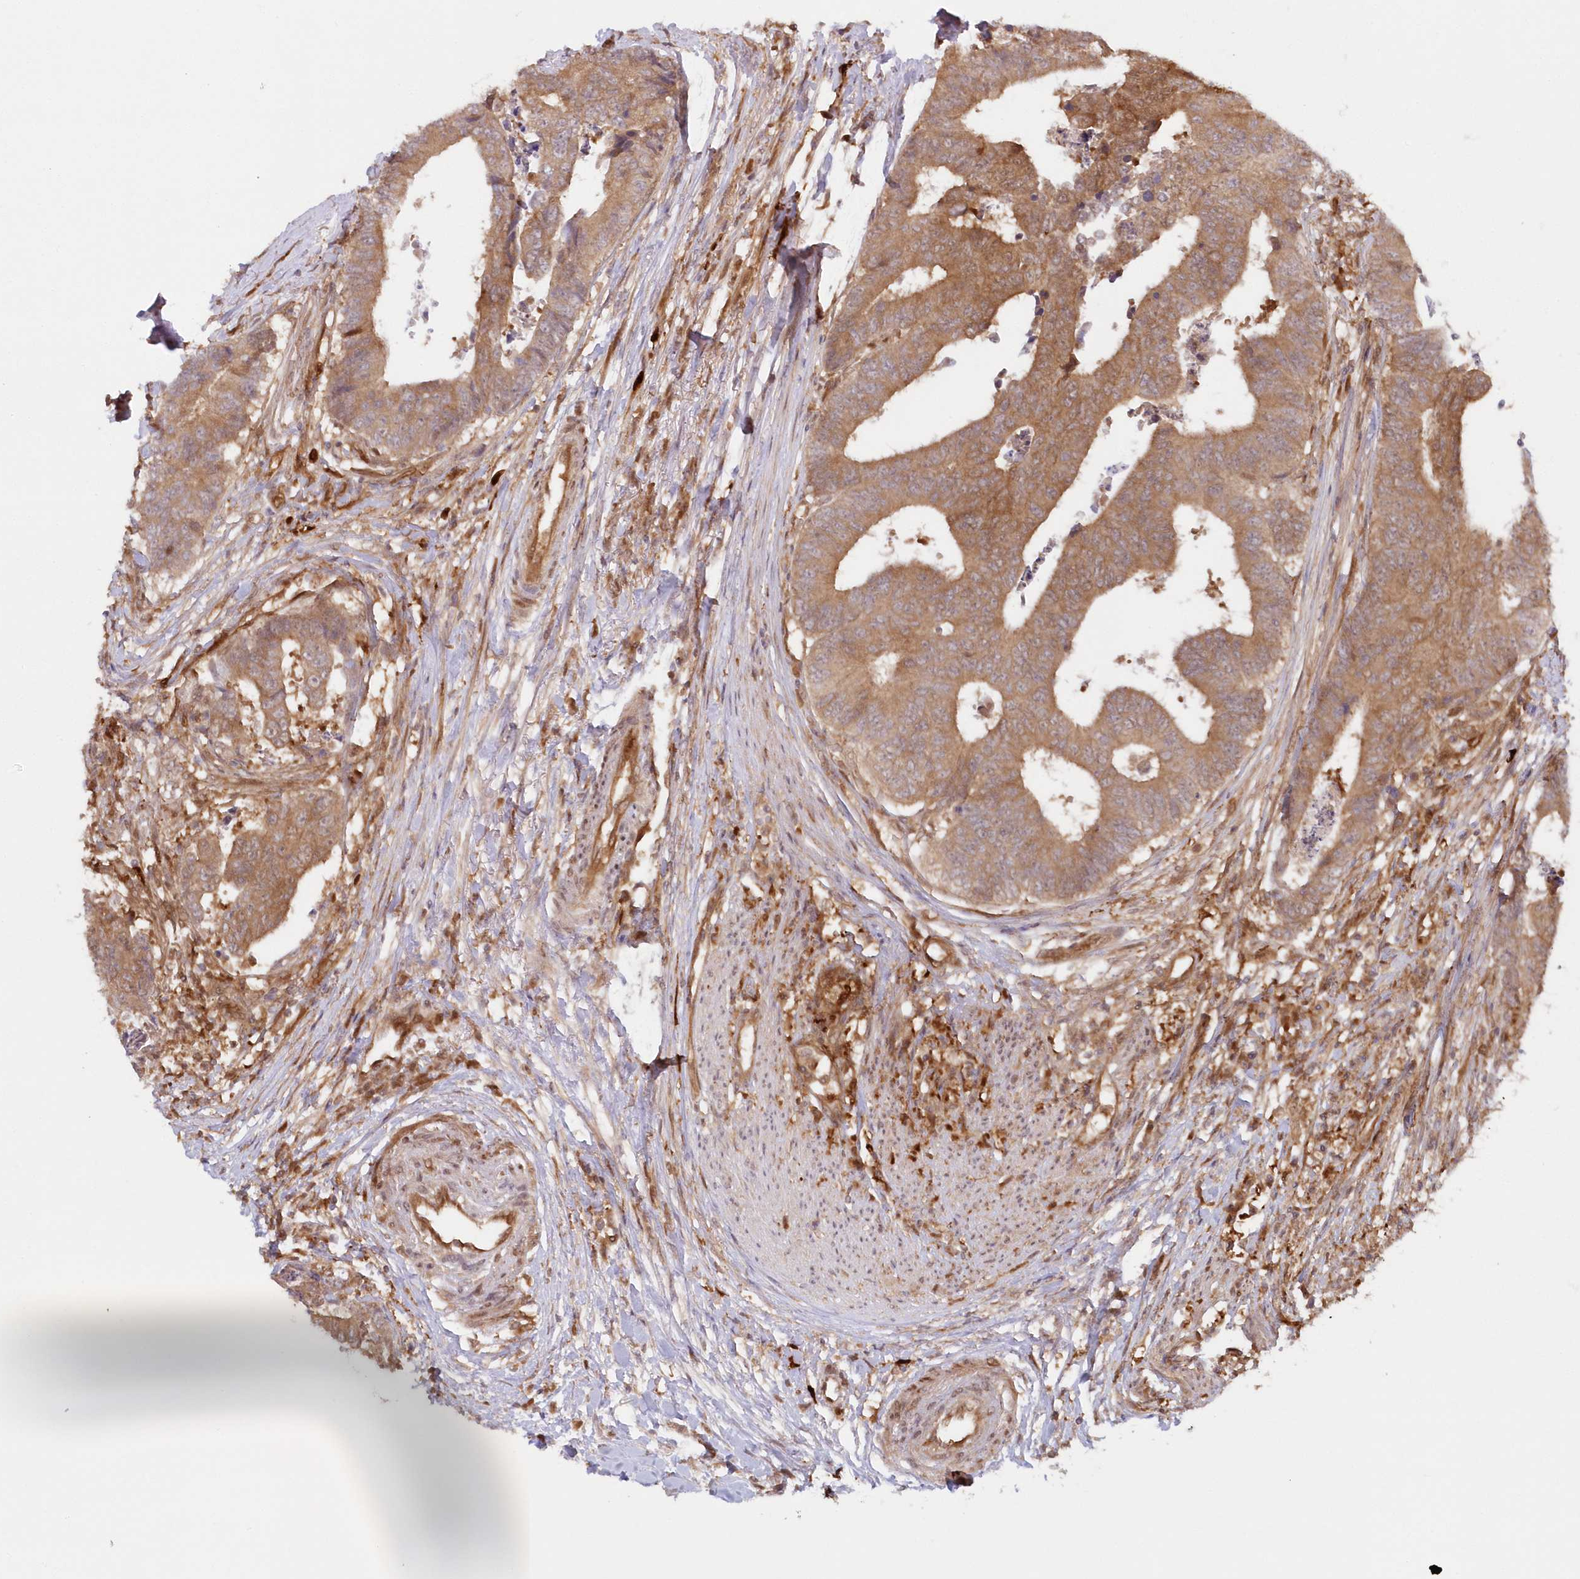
{"staining": {"intensity": "moderate", "quantity": ">75%", "location": "cytoplasmic/membranous"}, "tissue": "colorectal cancer", "cell_type": "Tumor cells", "image_type": "cancer", "snomed": [{"axis": "morphology", "description": "Adenocarcinoma, NOS"}, {"axis": "topography", "description": "Rectum"}], "caption": "A photomicrograph of colorectal cancer stained for a protein reveals moderate cytoplasmic/membranous brown staining in tumor cells.", "gene": "GBE1", "patient": {"sex": "male", "age": 84}}